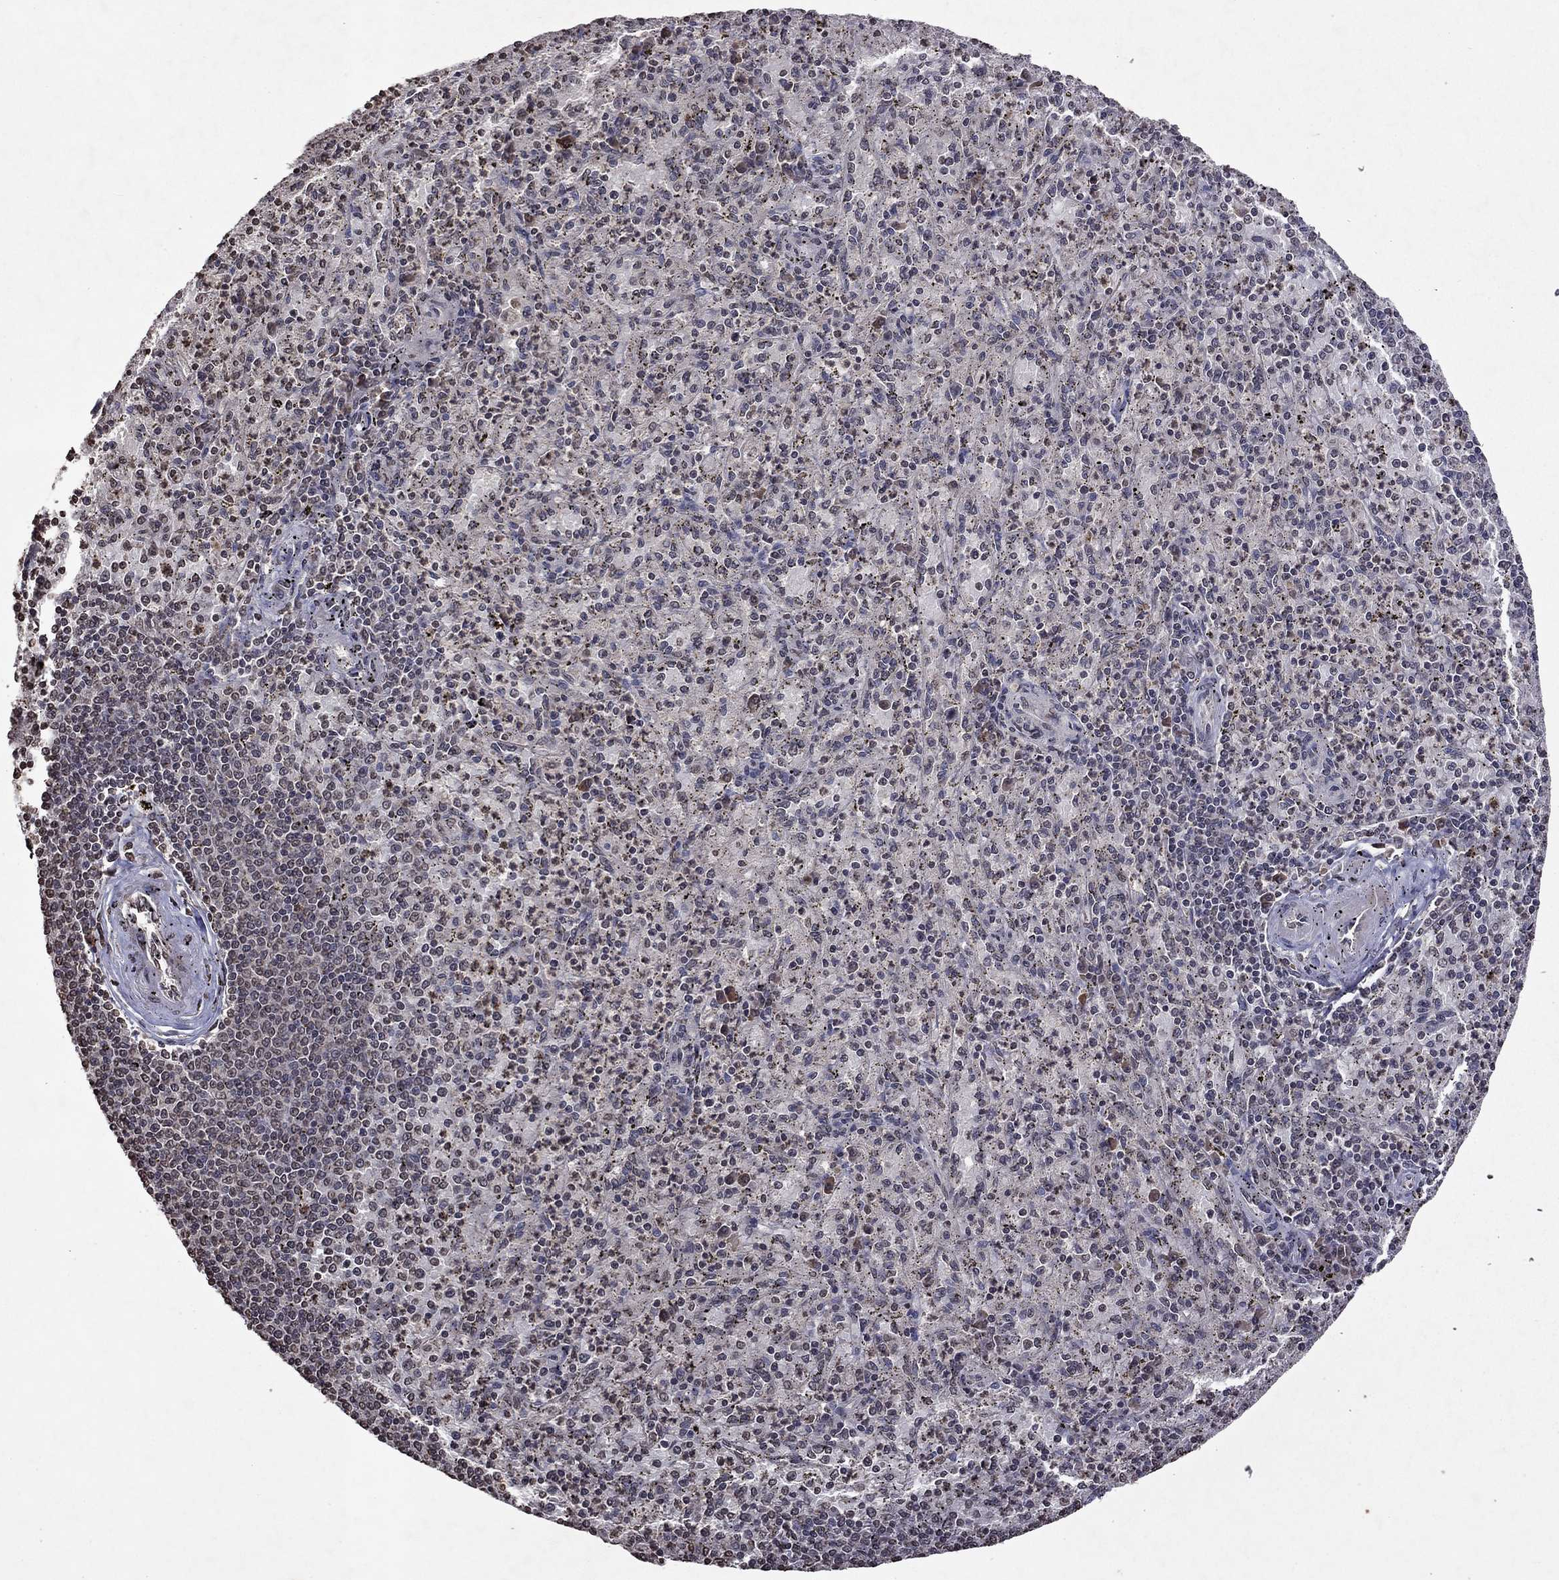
{"staining": {"intensity": "negative", "quantity": "none", "location": "none"}, "tissue": "spleen", "cell_type": "Cells in red pulp", "image_type": "normal", "snomed": [{"axis": "morphology", "description": "Normal tissue, NOS"}, {"axis": "topography", "description": "Spleen"}], "caption": "Photomicrograph shows no protein staining in cells in red pulp of benign spleen. (Brightfield microscopy of DAB immunohistochemistry at high magnification).", "gene": "NLGN1", "patient": {"sex": "male", "age": 60}}